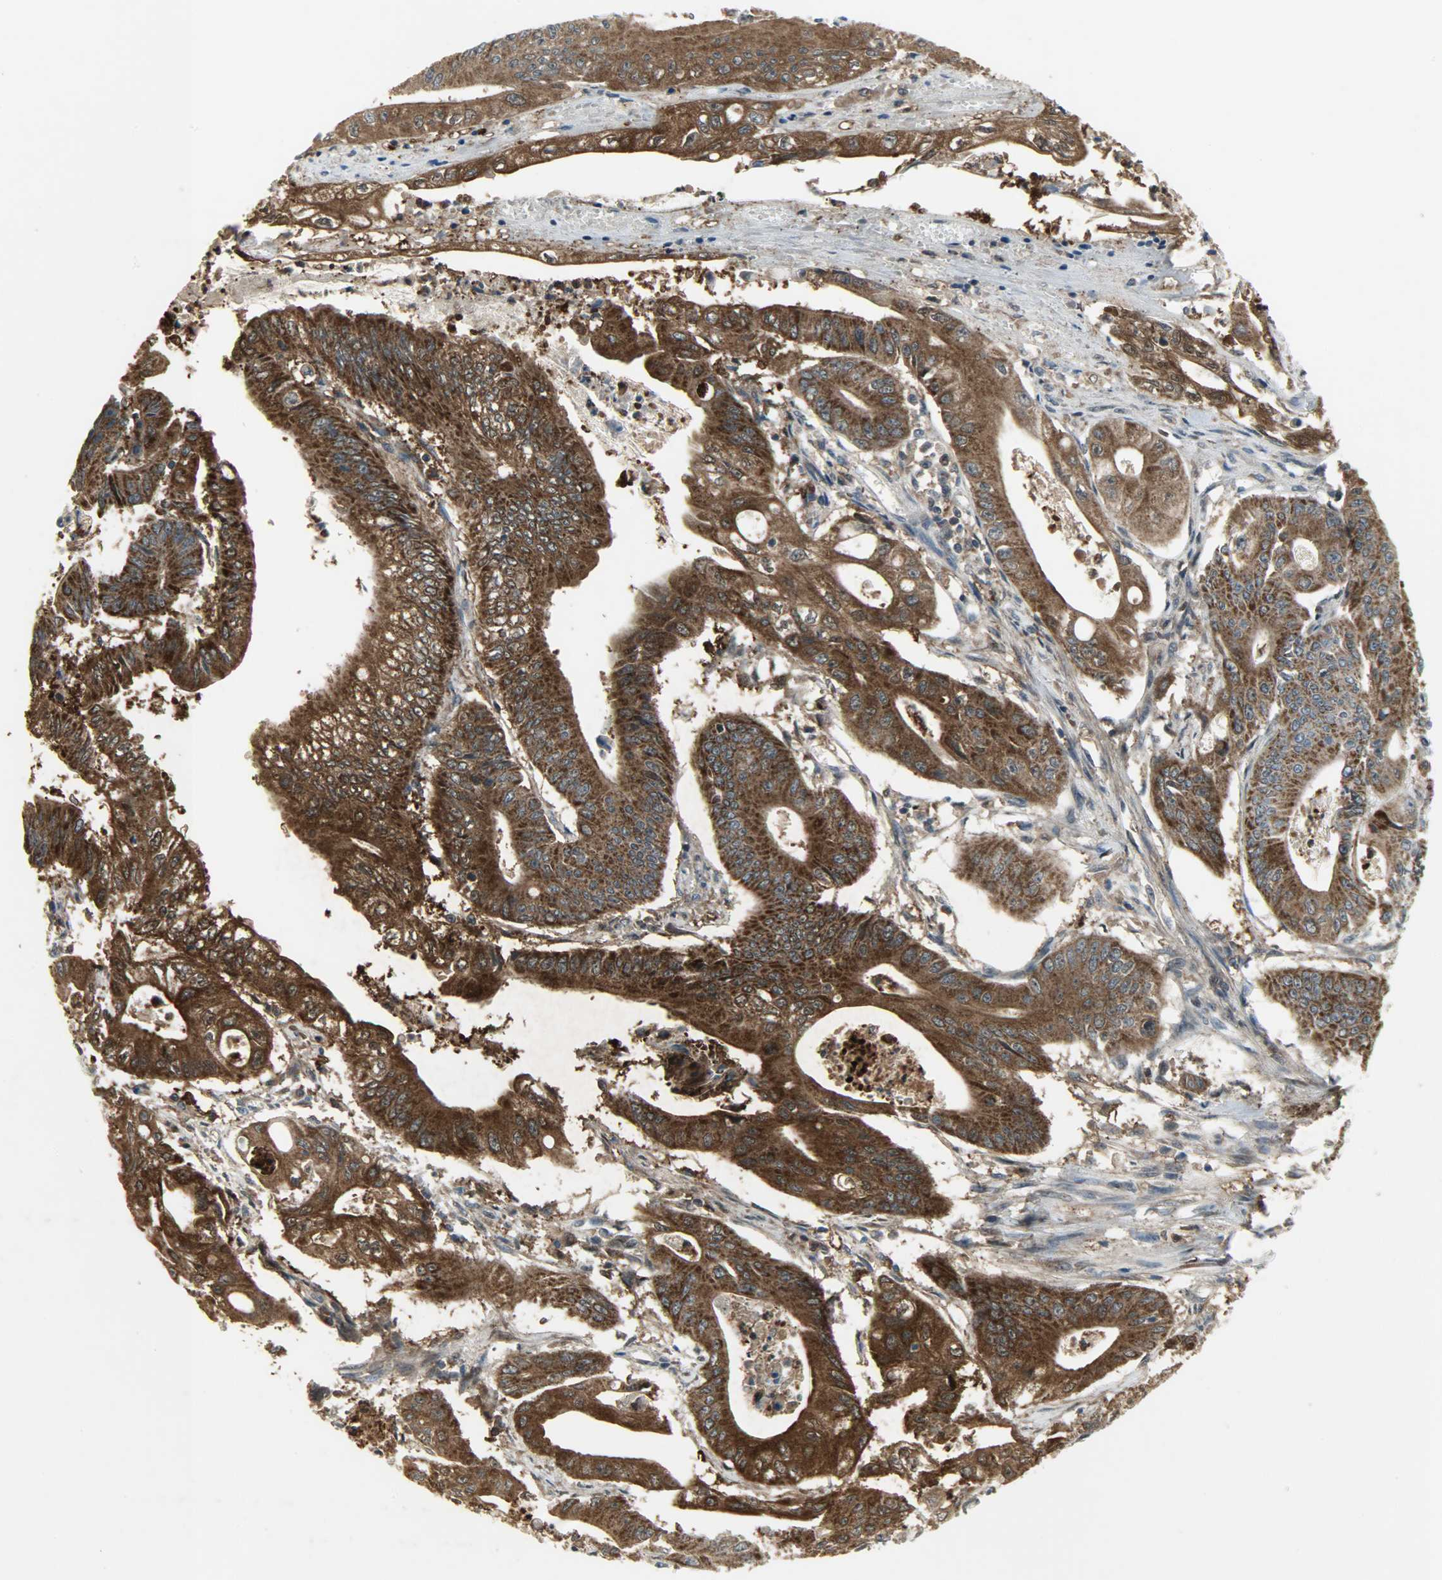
{"staining": {"intensity": "strong", "quantity": ">75%", "location": "cytoplasmic/membranous"}, "tissue": "pancreatic cancer", "cell_type": "Tumor cells", "image_type": "cancer", "snomed": [{"axis": "morphology", "description": "Normal tissue, NOS"}, {"axis": "topography", "description": "Lymph node"}], "caption": "IHC of pancreatic cancer demonstrates high levels of strong cytoplasmic/membranous expression in approximately >75% of tumor cells.", "gene": "AMT", "patient": {"sex": "male", "age": 62}}